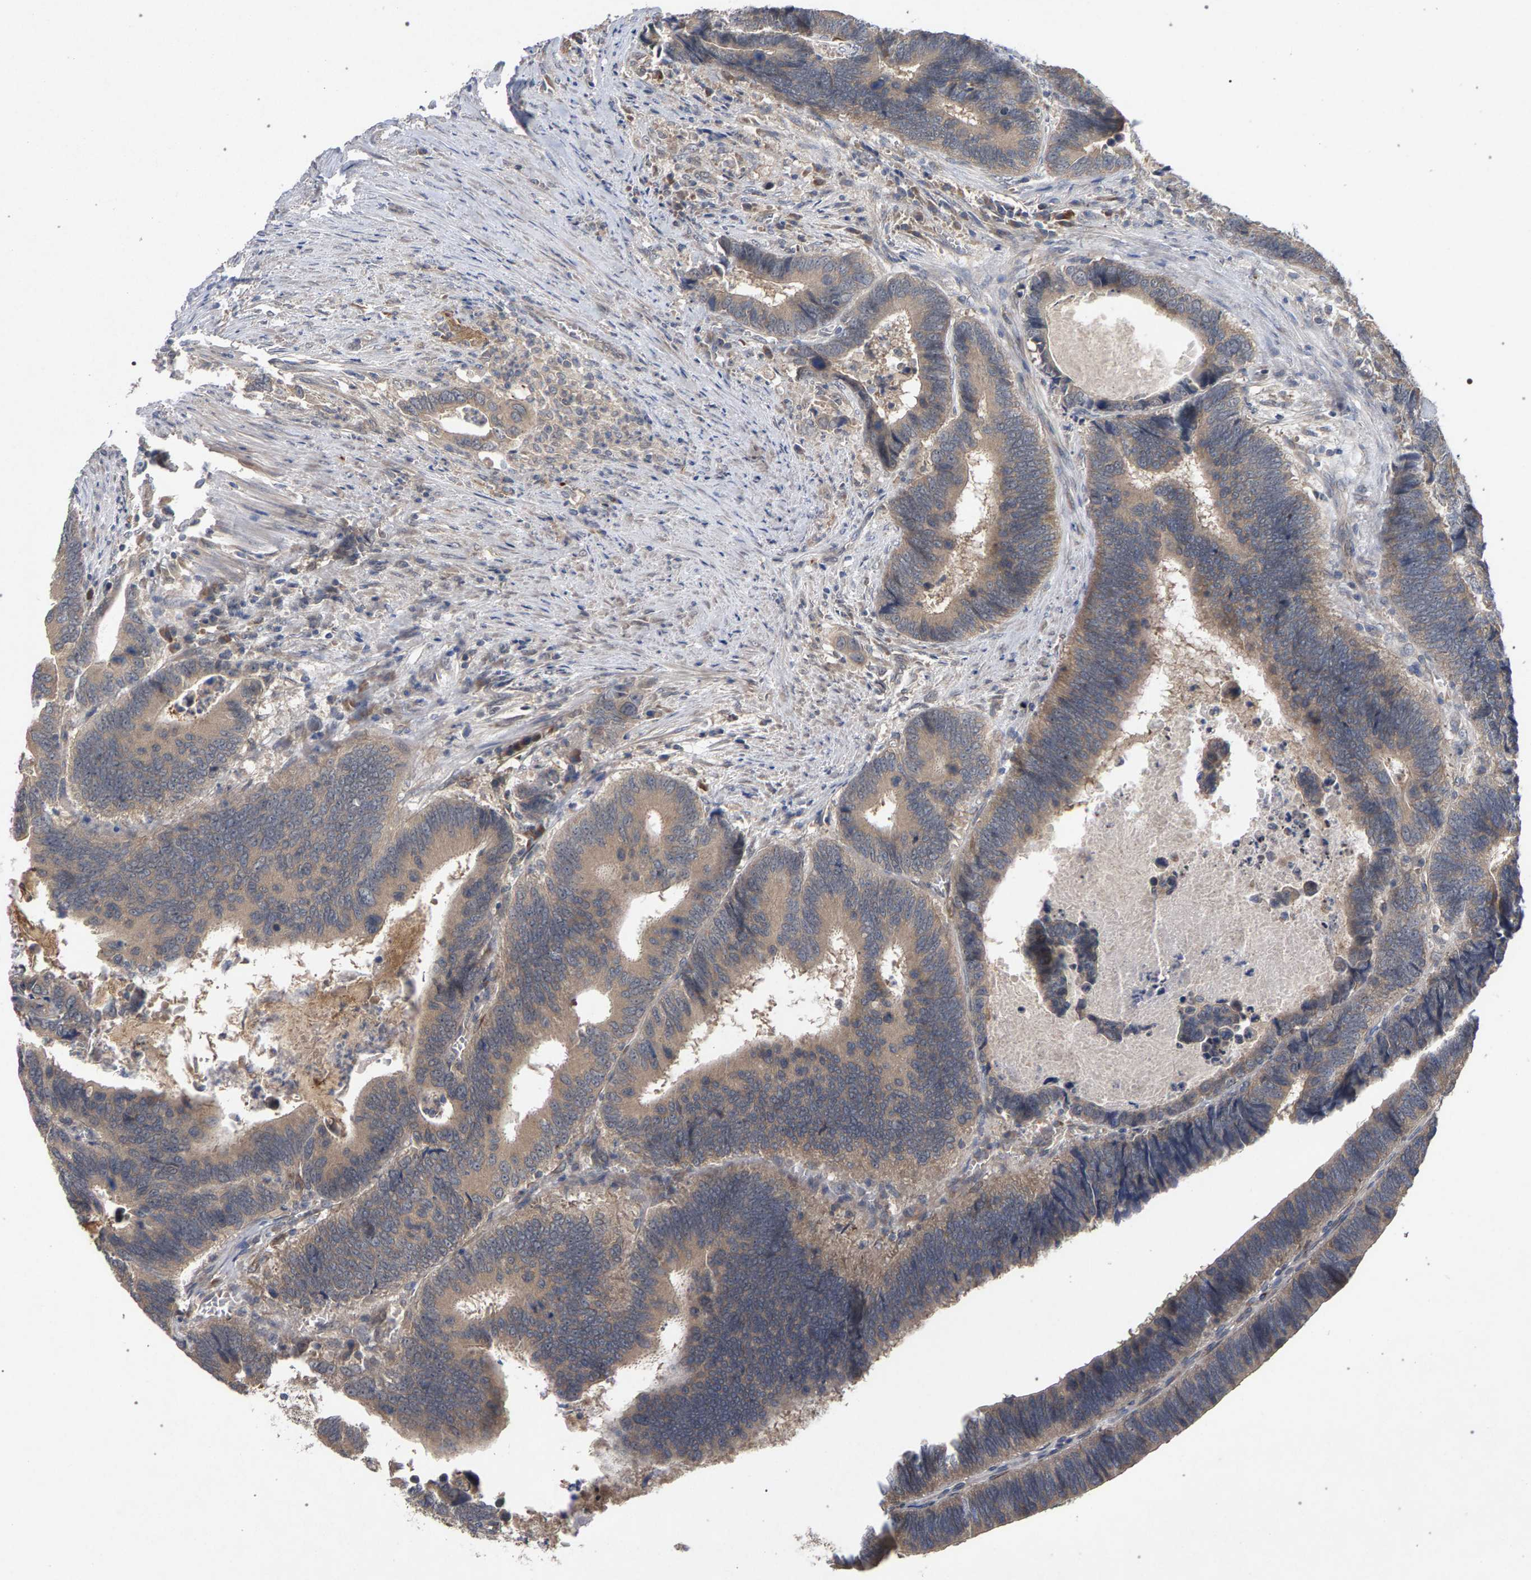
{"staining": {"intensity": "weak", "quantity": ">75%", "location": "cytoplasmic/membranous"}, "tissue": "colorectal cancer", "cell_type": "Tumor cells", "image_type": "cancer", "snomed": [{"axis": "morphology", "description": "Adenocarcinoma, NOS"}, {"axis": "topography", "description": "Colon"}], "caption": "Brown immunohistochemical staining in adenocarcinoma (colorectal) exhibits weak cytoplasmic/membranous expression in approximately >75% of tumor cells. (brown staining indicates protein expression, while blue staining denotes nuclei).", "gene": "SLC4A4", "patient": {"sex": "male", "age": 72}}